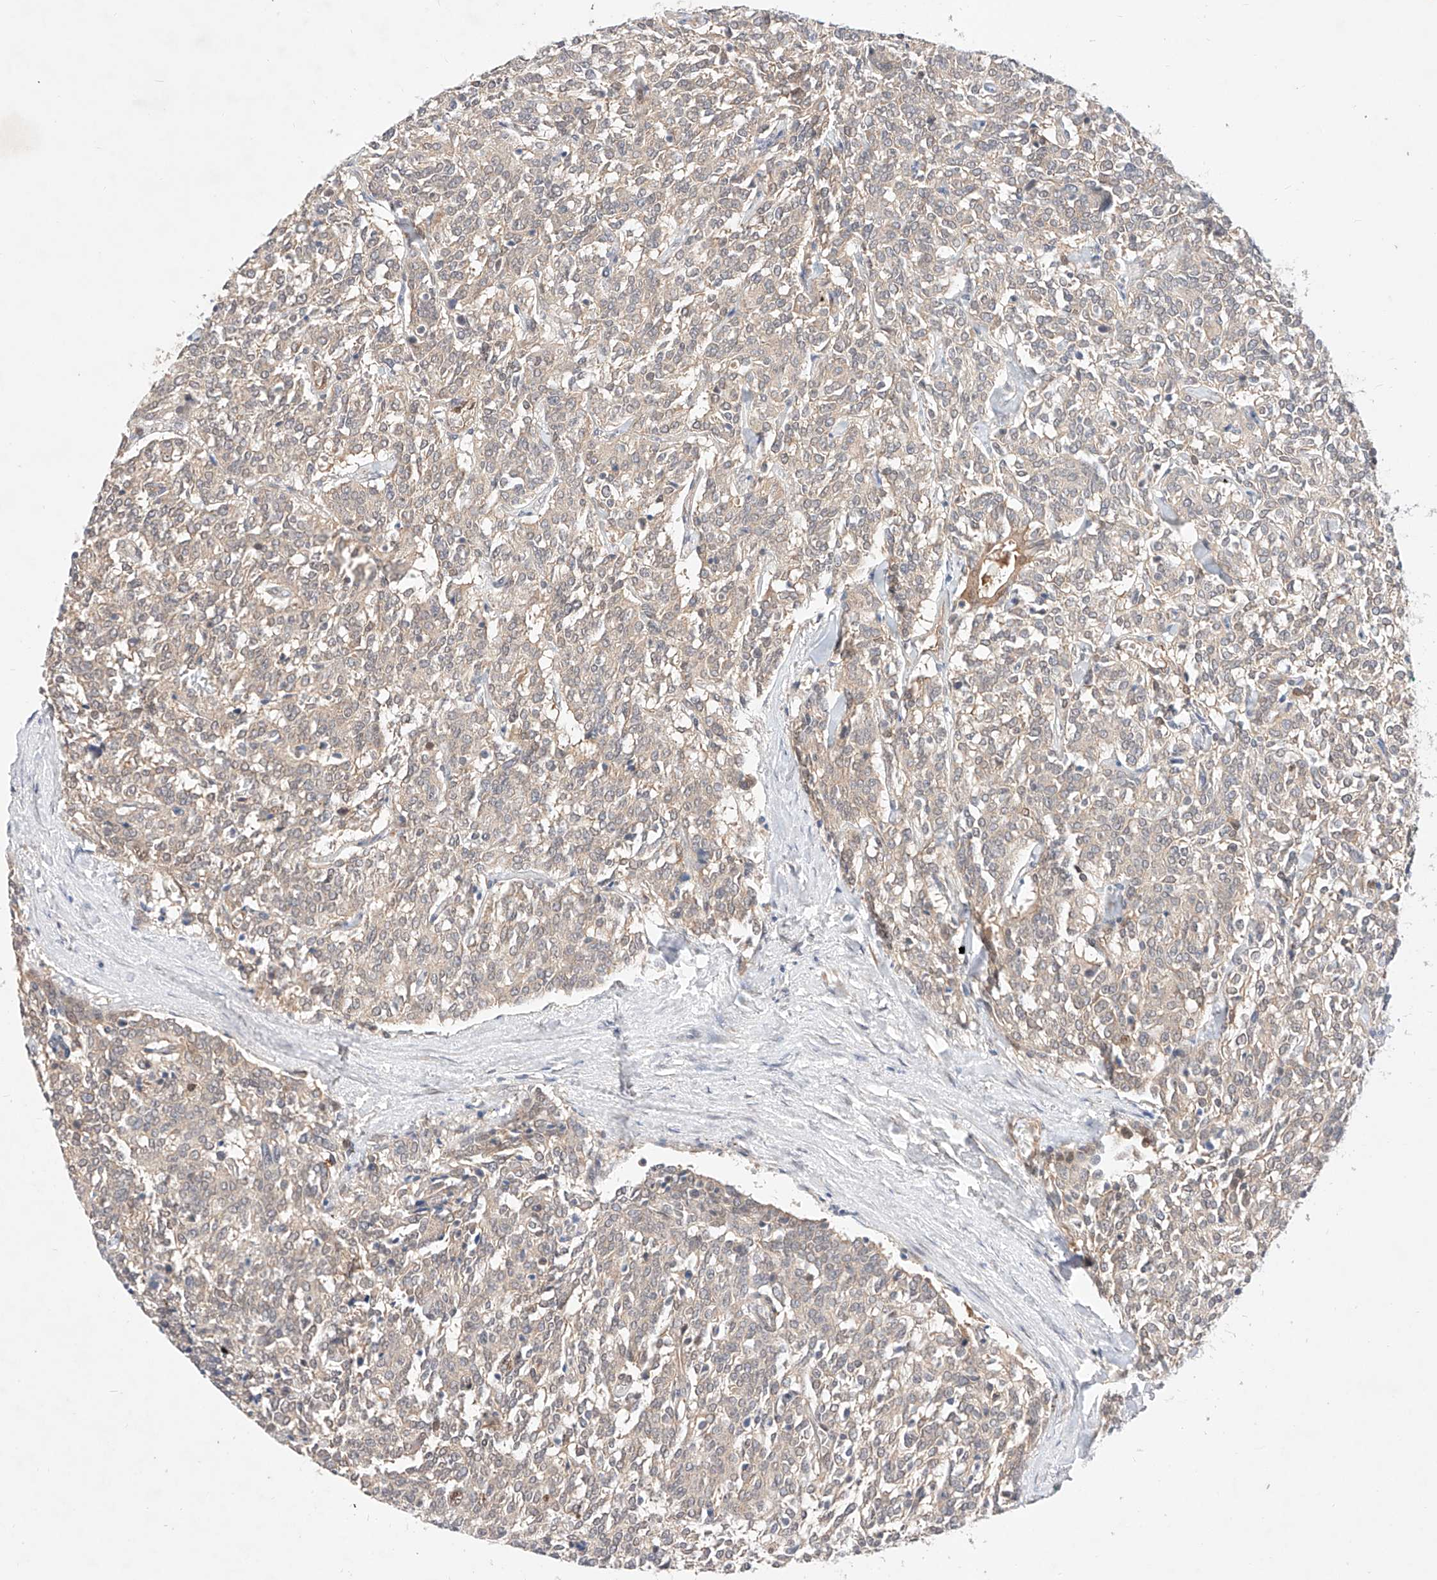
{"staining": {"intensity": "weak", "quantity": "25%-75%", "location": "cytoplasmic/membranous"}, "tissue": "carcinoid", "cell_type": "Tumor cells", "image_type": "cancer", "snomed": [{"axis": "morphology", "description": "Carcinoid, malignant, NOS"}, {"axis": "topography", "description": "Lung"}], "caption": "Carcinoid (malignant) stained for a protein (brown) reveals weak cytoplasmic/membranous positive expression in about 25%-75% of tumor cells.", "gene": "ZNF124", "patient": {"sex": "female", "age": 46}}